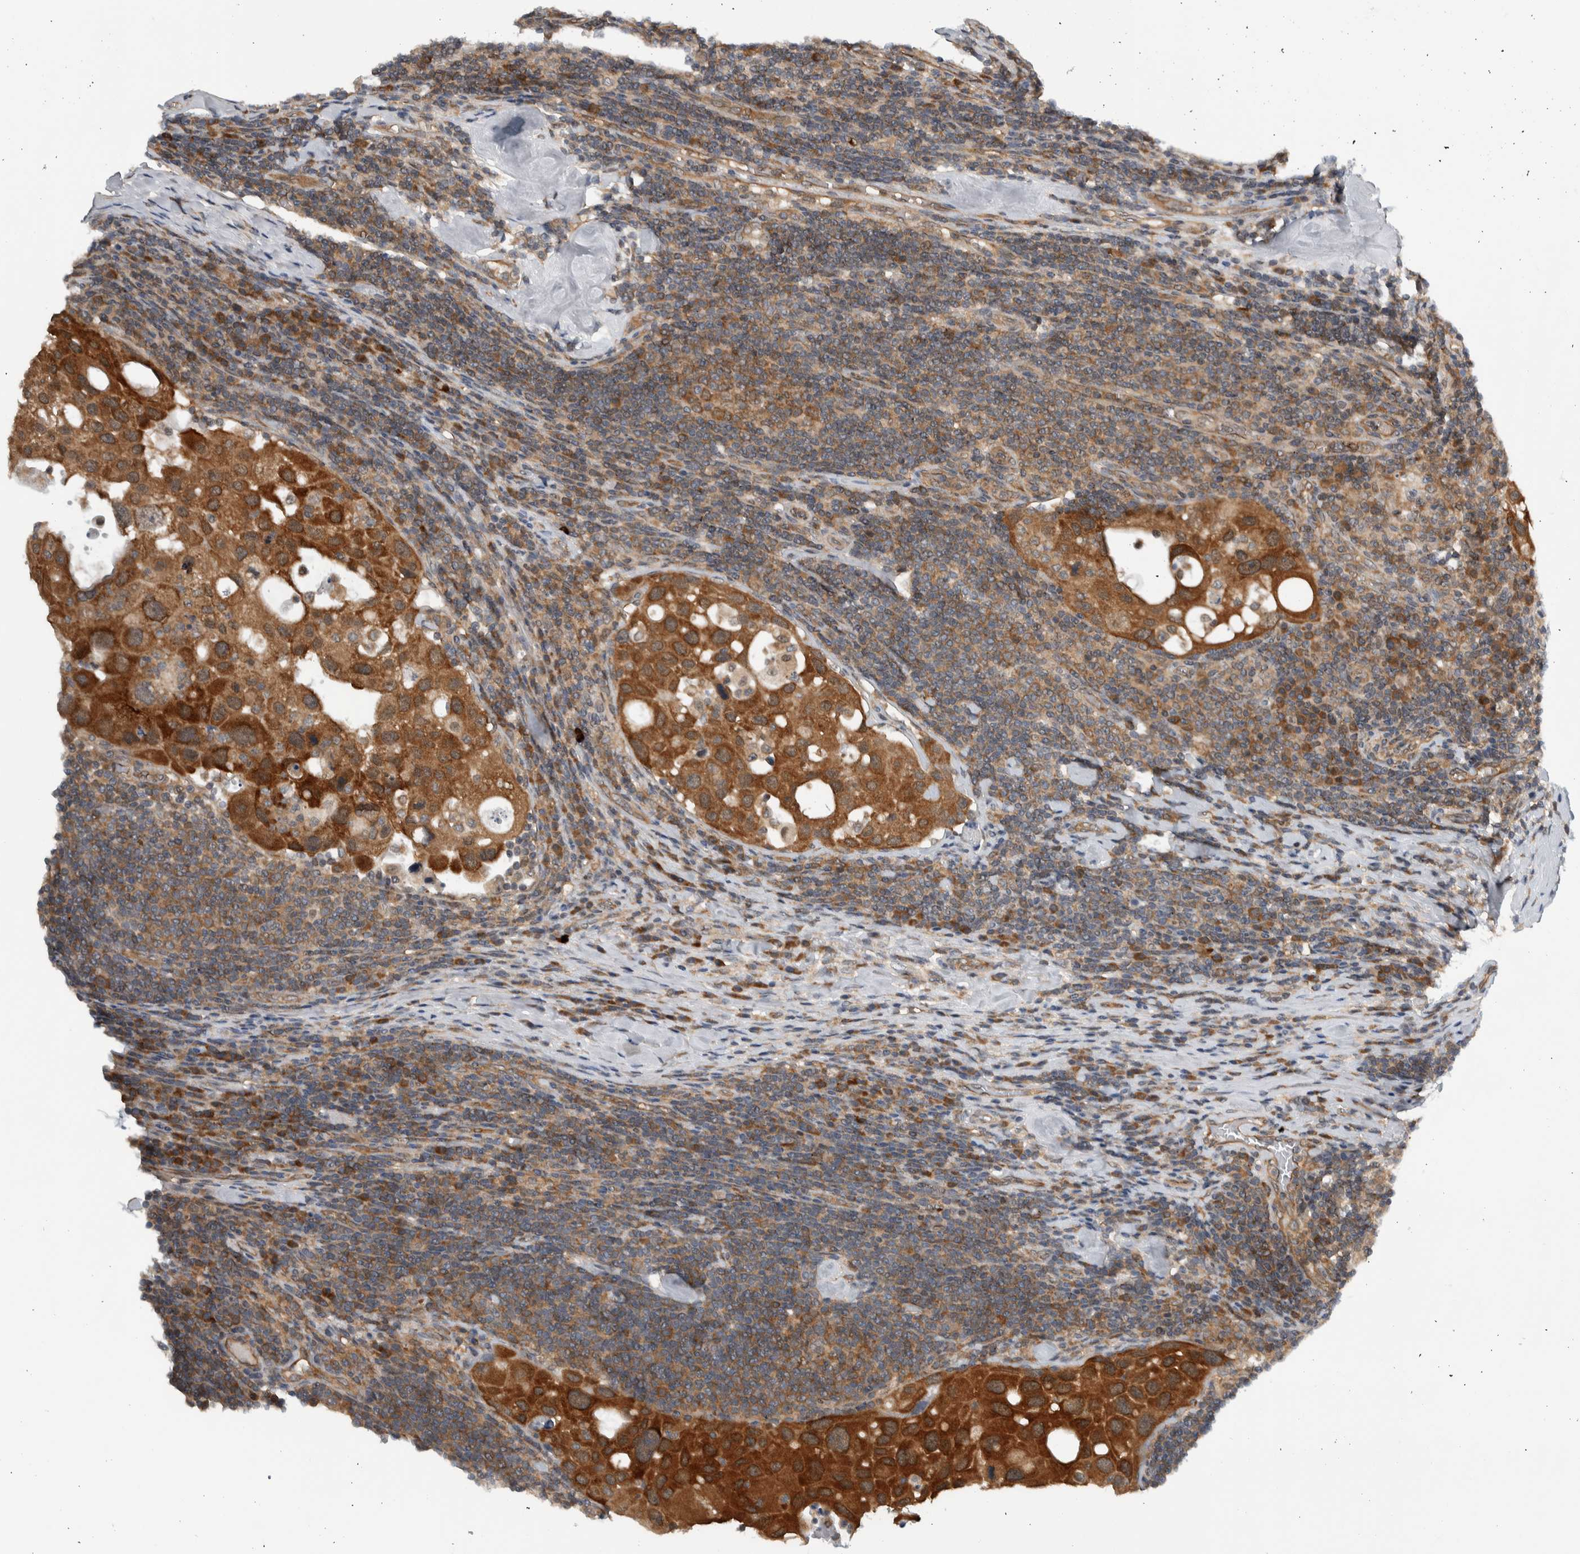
{"staining": {"intensity": "strong", "quantity": ">75%", "location": "cytoplasmic/membranous"}, "tissue": "urothelial cancer", "cell_type": "Tumor cells", "image_type": "cancer", "snomed": [{"axis": "morphology", "description": "Urothelial carcinoma, High grade"}, {"axis": "topography", "description": "Lymph node"}, {"axis": "topography", "description": "Urinary bladder"}], "caption": "Human high-grade urothelial carcinoma stained with a protein marker exhibits strong staining in tumor cells.", "gene": "CCDC43", "patient": {"sex": "male", "age": 51}}